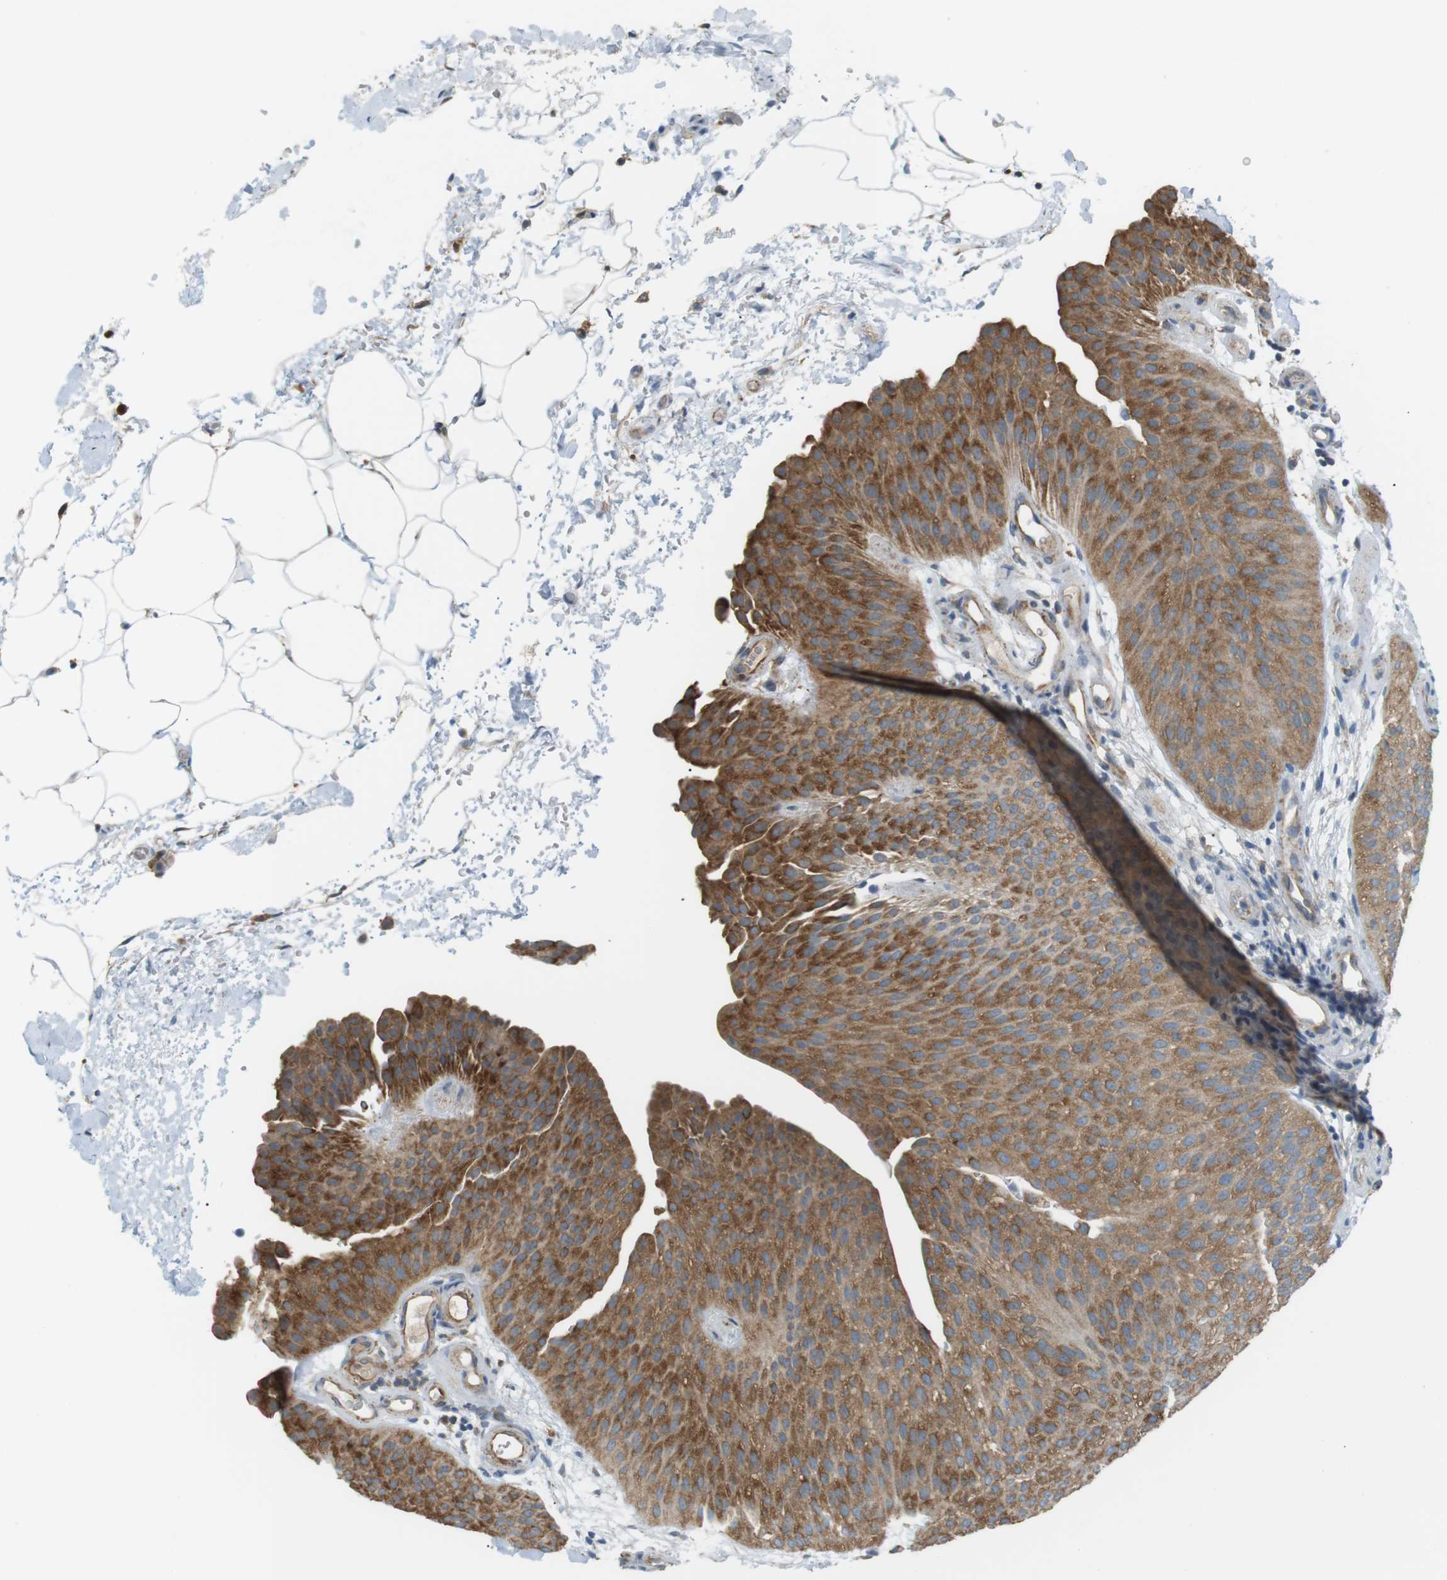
{"staining": {"intensity": "moderate", "quantity": ">75%", "location": "cytoplasmic/membranous"}, "tissue": "urothelial cancer", "cell_type": "Tumor cells", "image_type": "cancer", "snomed": [{"axis": "morphology", "description": "Urothelial carcinoma, Low grade"}, {"axis": "topography", "description": "Urinary bladder"}], "caption": "Immunohistochemistry (IHC) (DAB) staining of human urothelial cancer shows moderate cytoplasmic/membranous protein staining in approximately >75% of tumor cells. (DAB (3,3'-diaminobenzidine) = brown stain, brightfield microscopy at high magnification).", "gene": "PEPD", "patient": {"sex": "female", "age": 60}}